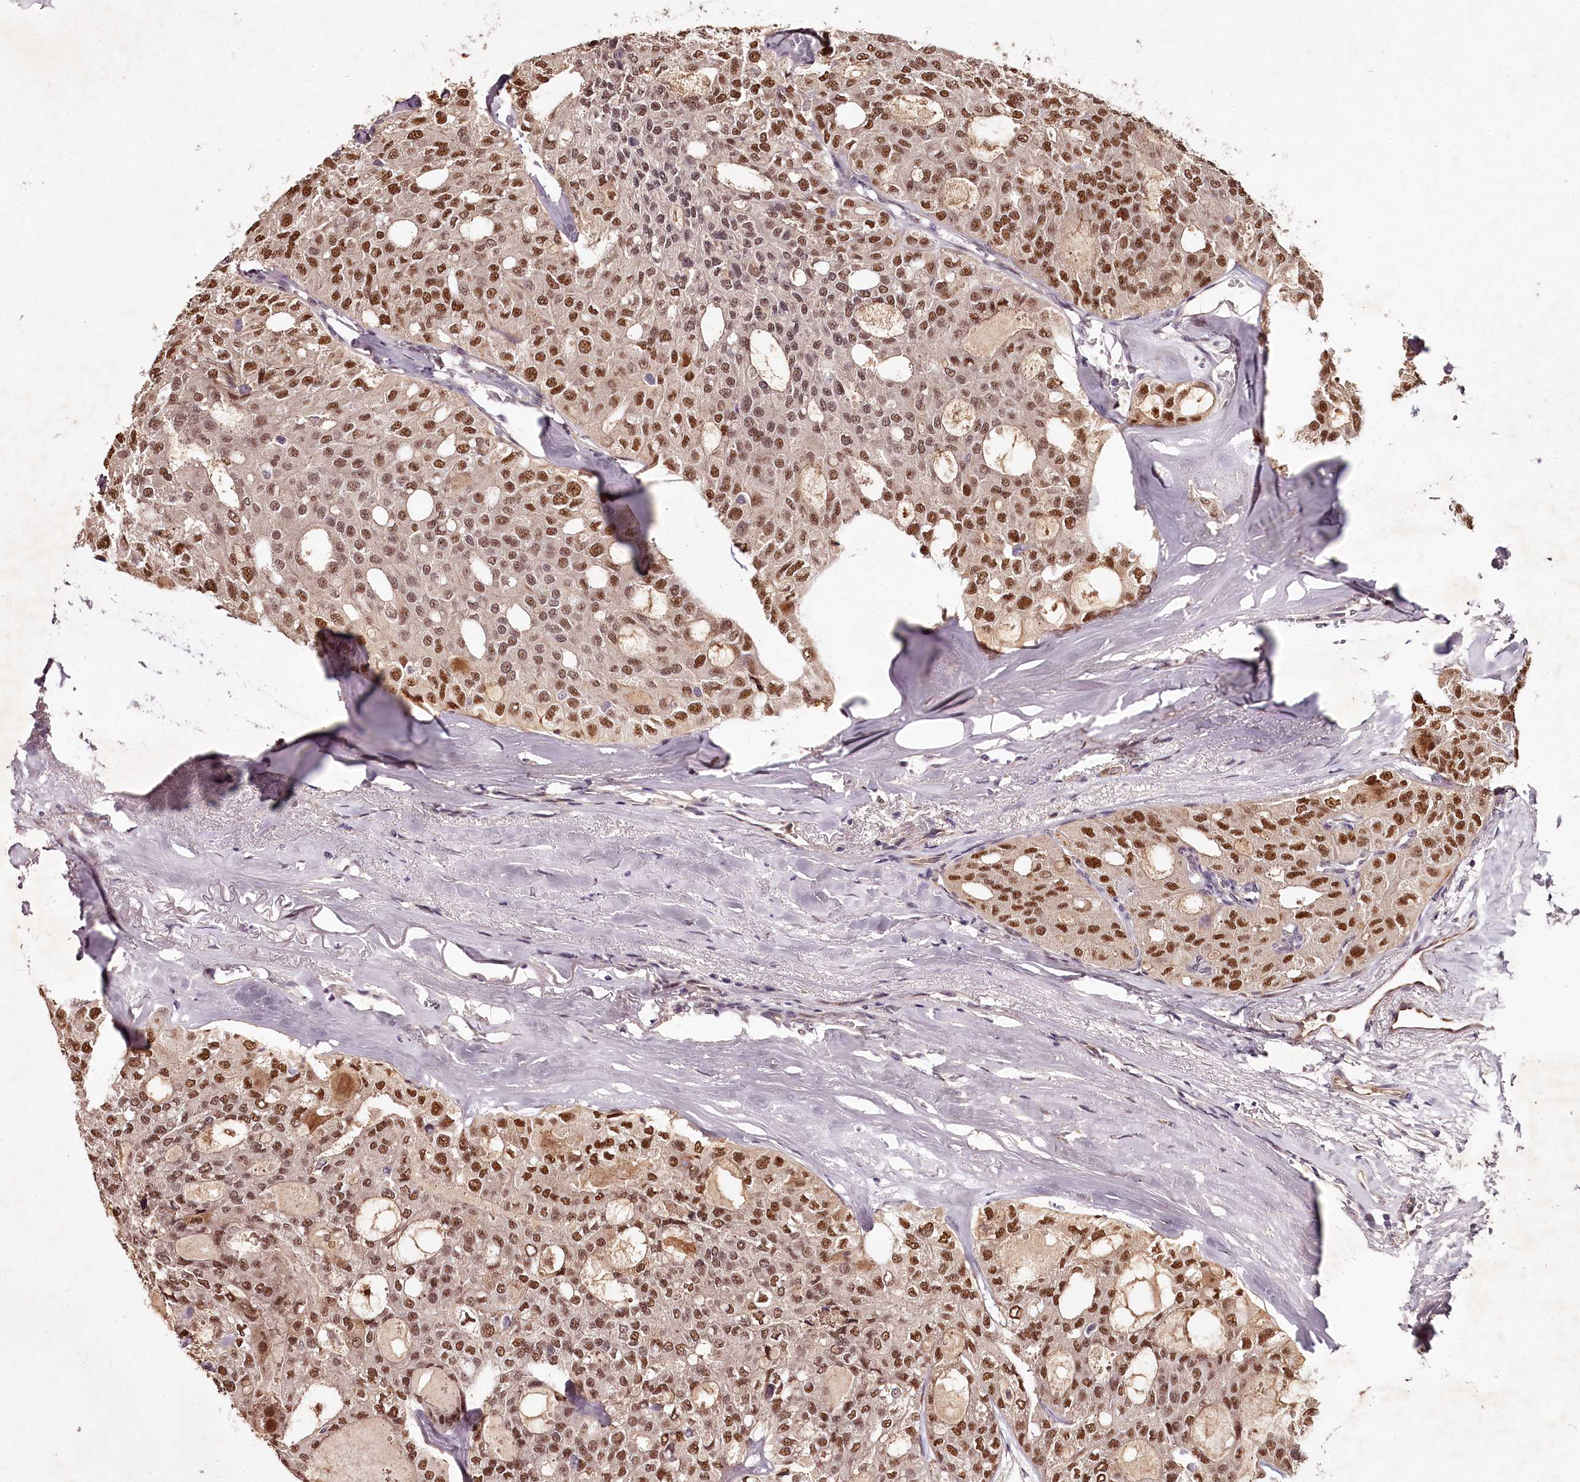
{"staining": {"intensity": "strong", "quantity": ">75%", "location": "nuclear"}, "tissue": "thyroid cancer", "cell_type": "Tumor cells", "image_type": "cancer", "snomed": [{"axis": "morphology", "description": "Follicular adenoma carcinoma, NOS"}, {"axis": "topography", "description": "Thyroid gland"}], "caption": "Human thyroid cancer stained with a protein marker displays strong staining in tumor cells.", "gene": "MAML3", "patient": {"sex": "male", "age": 75}}